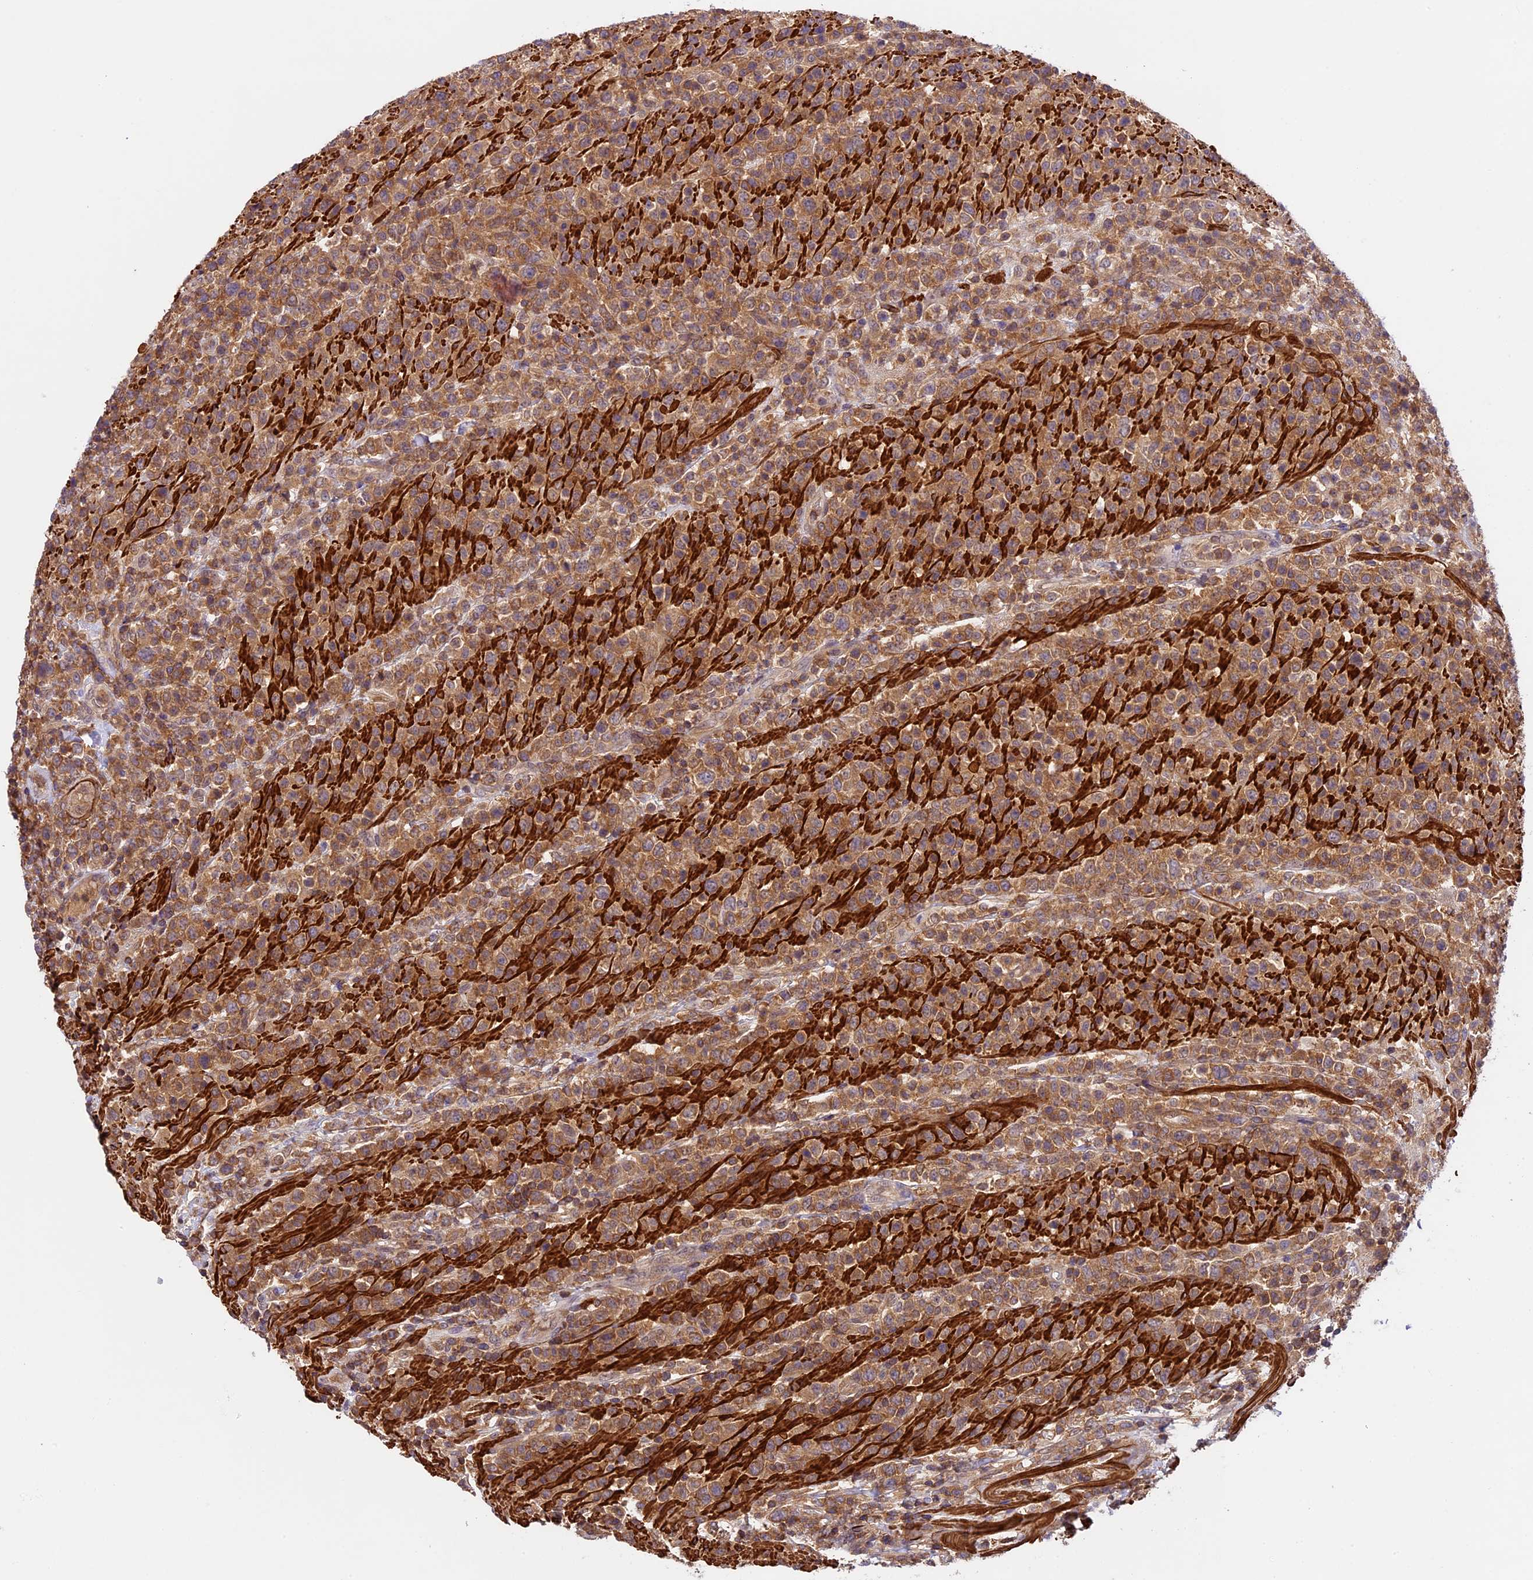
{"staining": {"intensity": "moderate", "quantity": ">75%", "location": "cytoplasmic/membranous"}, "tissue": "lymphoma", "cell_type": "Tumor cells", "image_type": "cancer", "snomed": [{"axis": "morphology", "description": "Malignant lymphoma, non-Hodgkin's type, High grade"}, {"axis": "topography", "description": "Colon"}], "caption": "This is an image of IHC staining of malignant lymphoma, non-Hodgkin's type (high-grade), which shows moderate expression in the cytoplasmic/membranous of tumor cells.", "gene": "TBC1D1", "patient": {"sex": "female", "age": 53}}